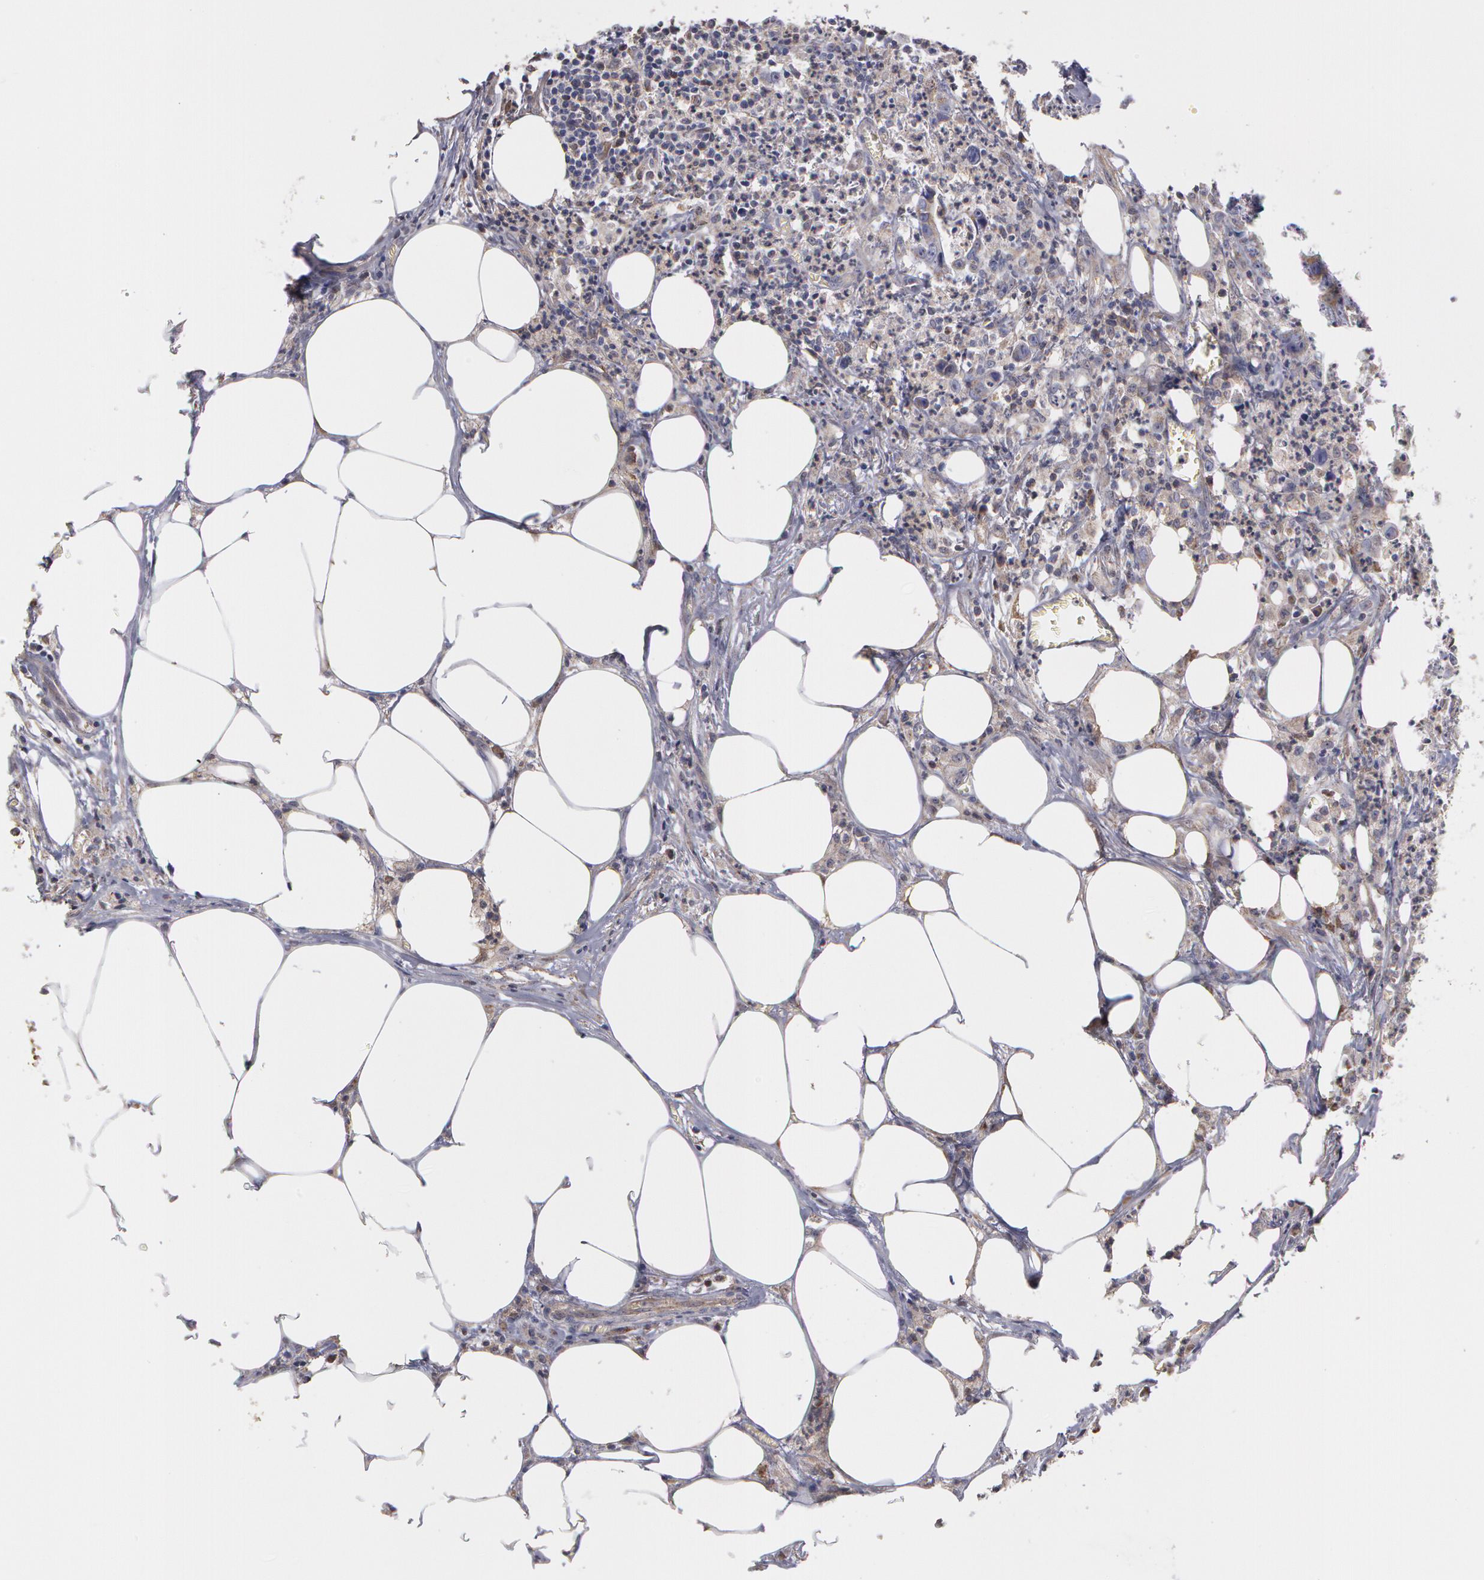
{"staining": {"intensity": "moderate", "quantity": "25%-75%", "location": "cytoplasmic/membranous"}, "tissue": "colorectal cancer", "cell_type": "Tumor cells", "image_type": "cancer", "snomed": [{"axis": "morphology", "description": "Adenocarcinoma, NOS"}, {"axis": "topography", "description": "Colon"}], "caption": "DAB (3,3'-diaminobenzidine) immunohistochemical staining of colorectal cancer (adenocarcinoma) displays moderate cytoplasmic/membranous protein expression in approximately 25%-75% of tumor cells. (DAB (3,3'-diaminobenzidine) IHC with brightfield microscopy, high magnification).", "gene": "MPST", "patient": {"sex": "male", "age": 55}}